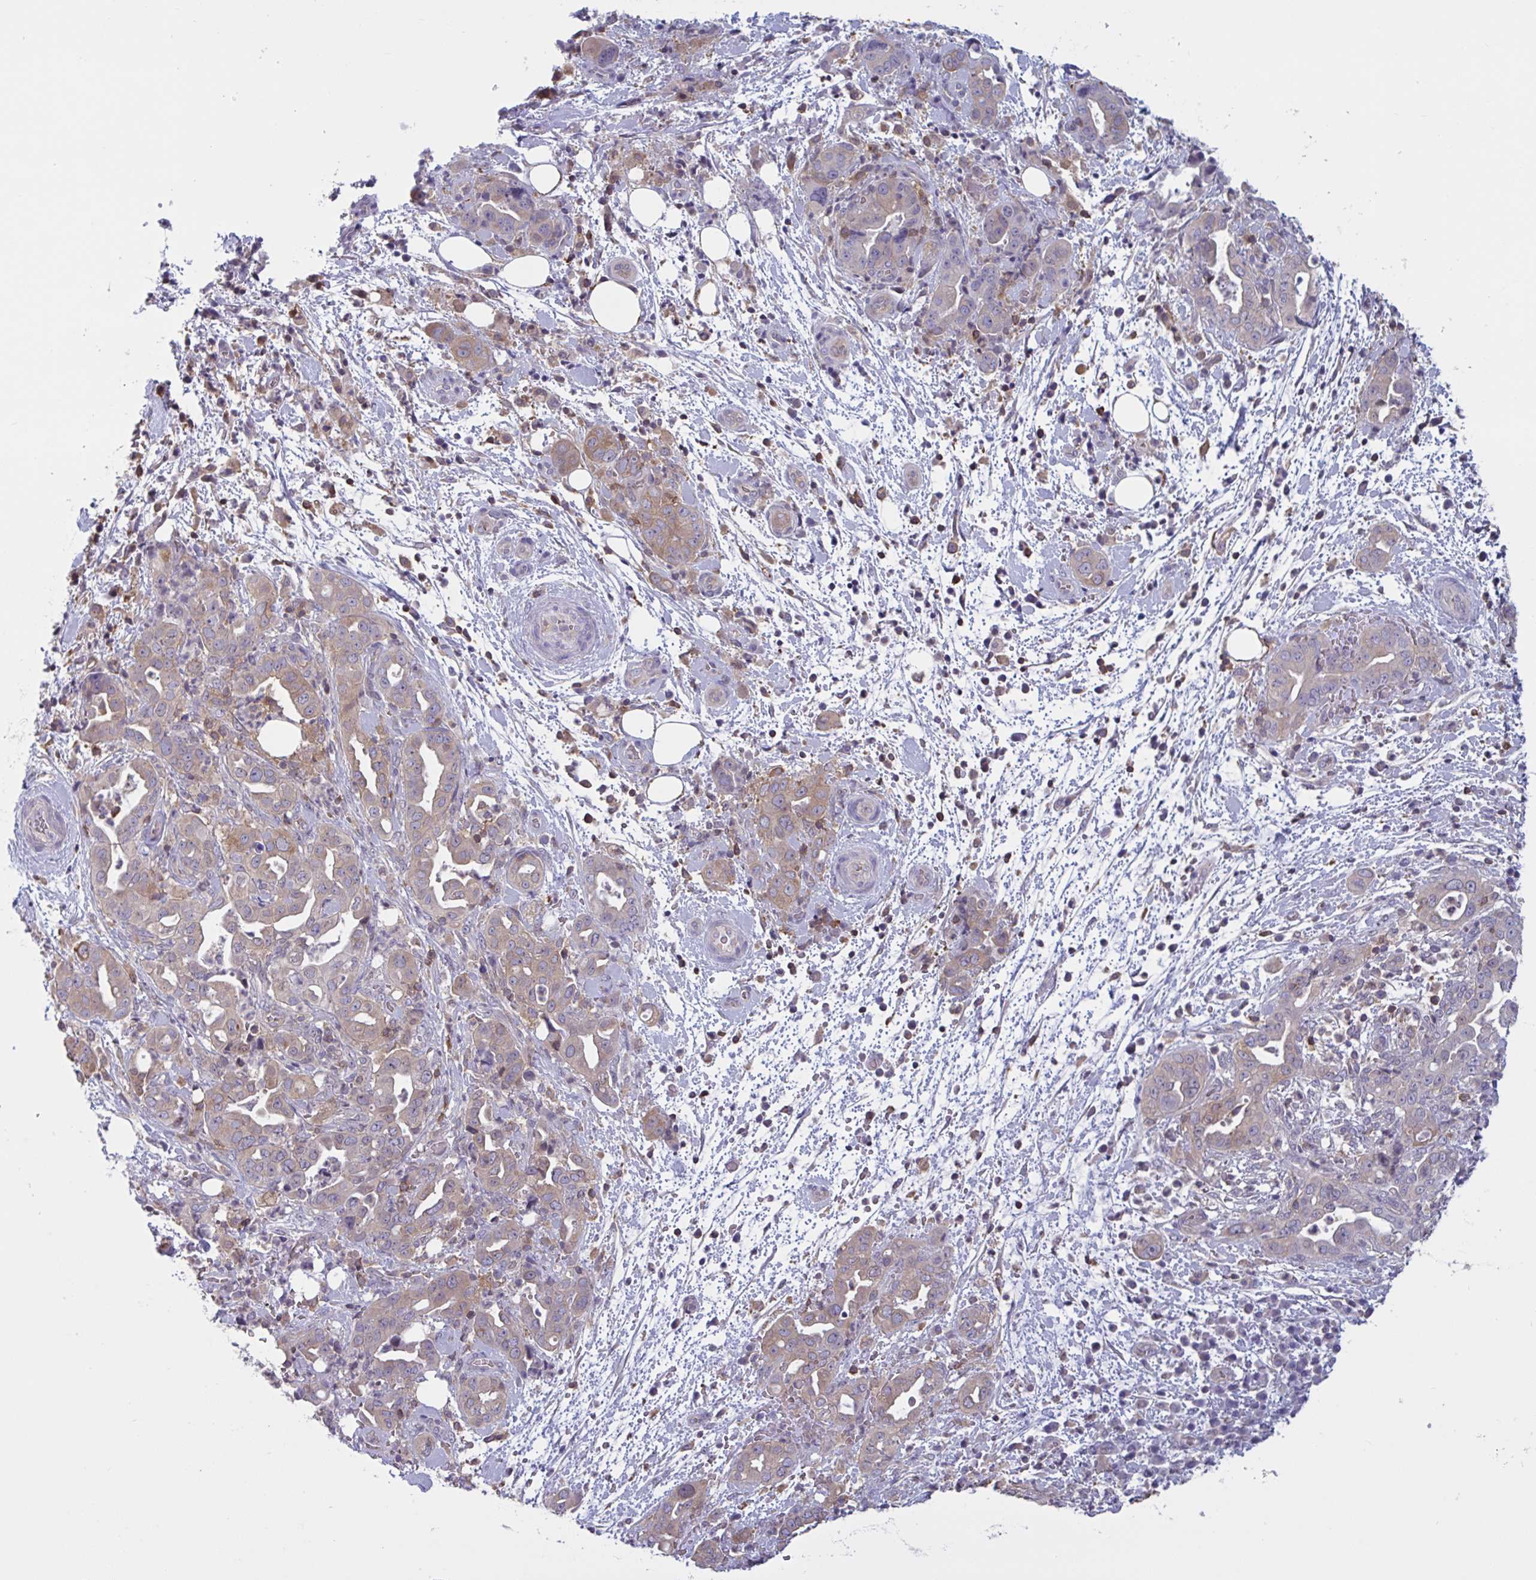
{"staining": {"intensity": "weak", "quantity": "<25%", "location": "cytoplasmic/membranous"}, "tissue": "pancreatic cancer", "cell_type": "Tumor cells", "image_type": "cancer", "snomed": [{"axis": "morphology", "description": "Normal tissue, NOS"}, {"axis": "morphology", "description": "Adenocarcinoma, NOS"}, {"axis": "topography", "description": "Lymph node"}, {"axis": "topography", "description": "Pancreas"}], "caption": "This micrograph is of pancreatic adenocarcinoma stained with immunohistochemistry to label a protein in brown with the nuclei are counter-stained blue. There is no expression in tumor cells.", "gene": "TANK", "patient": {"sex": "female", "age": 67}}